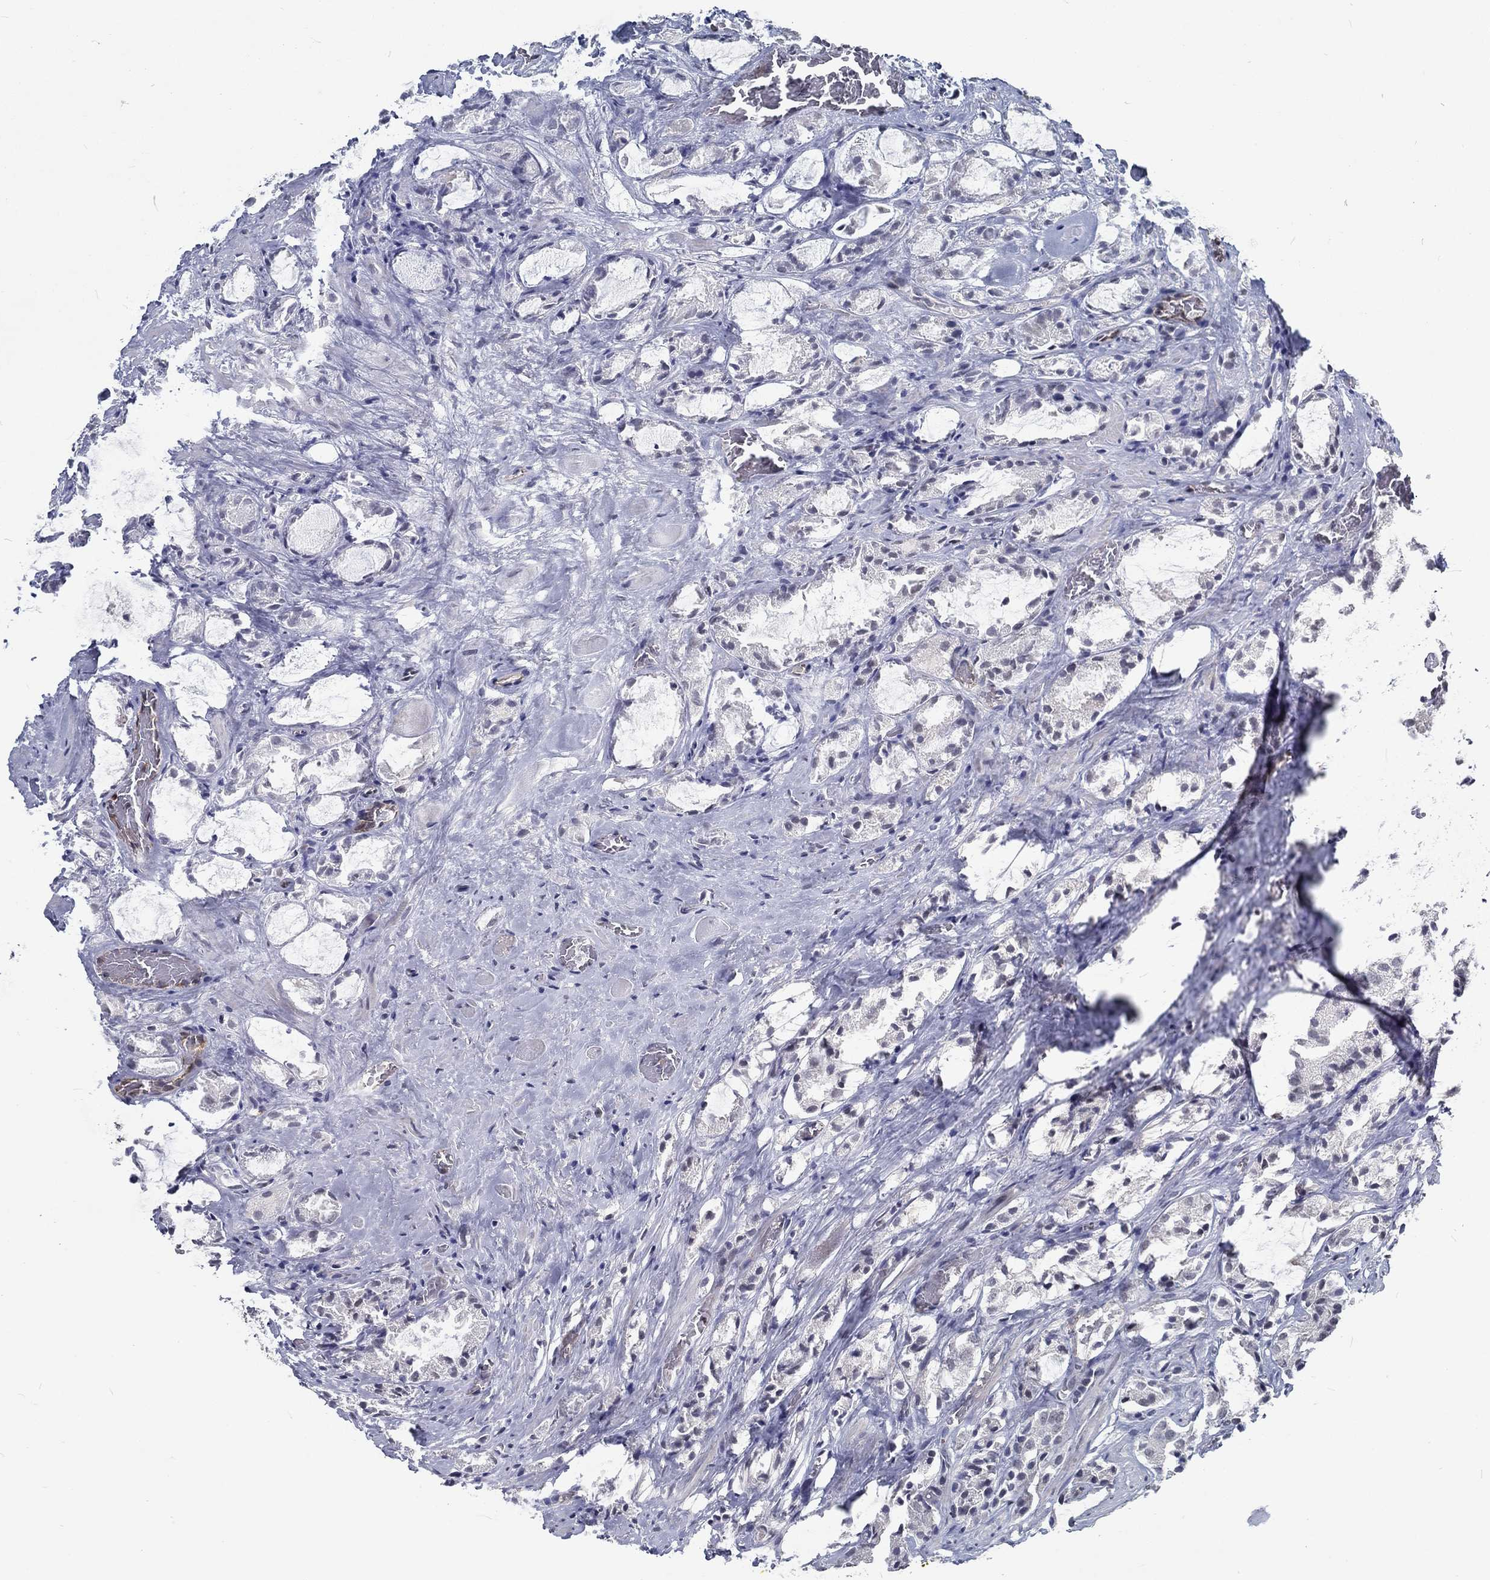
{"staining": {"intensity": "negative", "quantity": "none", "location": "none"}, "tissue": "prostate cancer", "cell_type": "Tumor cells", "image_type": "cancer", "snomed": [{"axis": "morphology", "description": "Adenocarcinoma, NOS"}, {"axis": "topography", "description": "Prostate"}], "caption": "Prostate cancer stained for a protein using immunohistochemistry (IHC) reveals no staining tumor cells.", "gene": "ZBED1", "patient": {"sex": "male", "age": 66}}